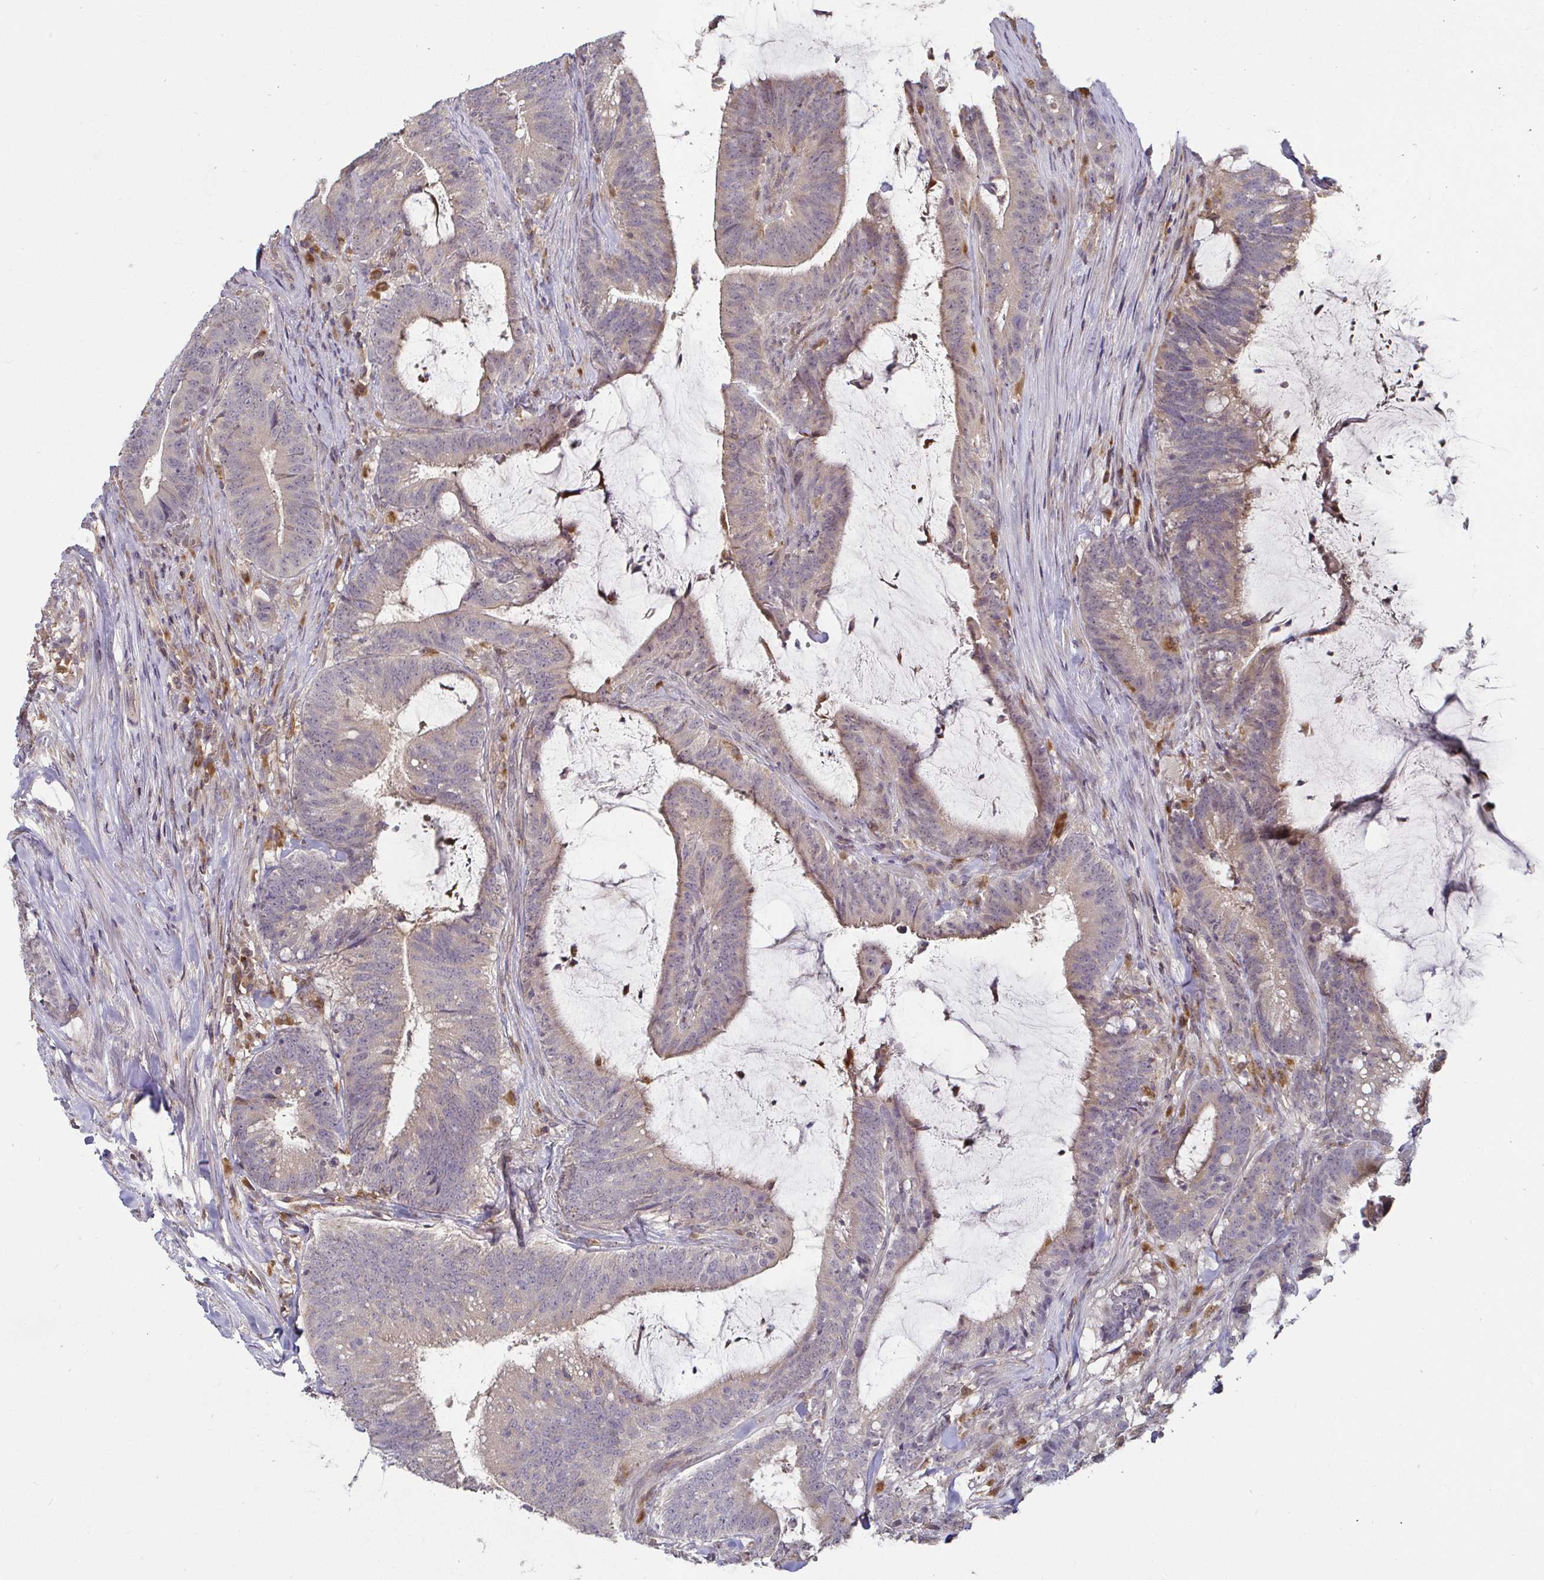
{"staining": {"intensity": "negative", "quantity": "none", "location": "none"}, "tissue": "colorectal cancer", "cell_type": "Tumor cells", "image_type": "cancer", "snomed": [{"axis": "morphology", "description": "Adenocarcinoma, NOS"}, {"axis": "topography", "description": "Colon"}], "caption": "Immunohistochemical staining of human adenocarcinoma (colorectal) shows no significant staining in tumor cells. The staining was performed using DAB to visualize the protein expression in brown, while the nuclei were stained in blue with hematoxylin (Magnification: 20x).", "gene": "CDH18", "patient": {"sex": "female", "age": 43}}